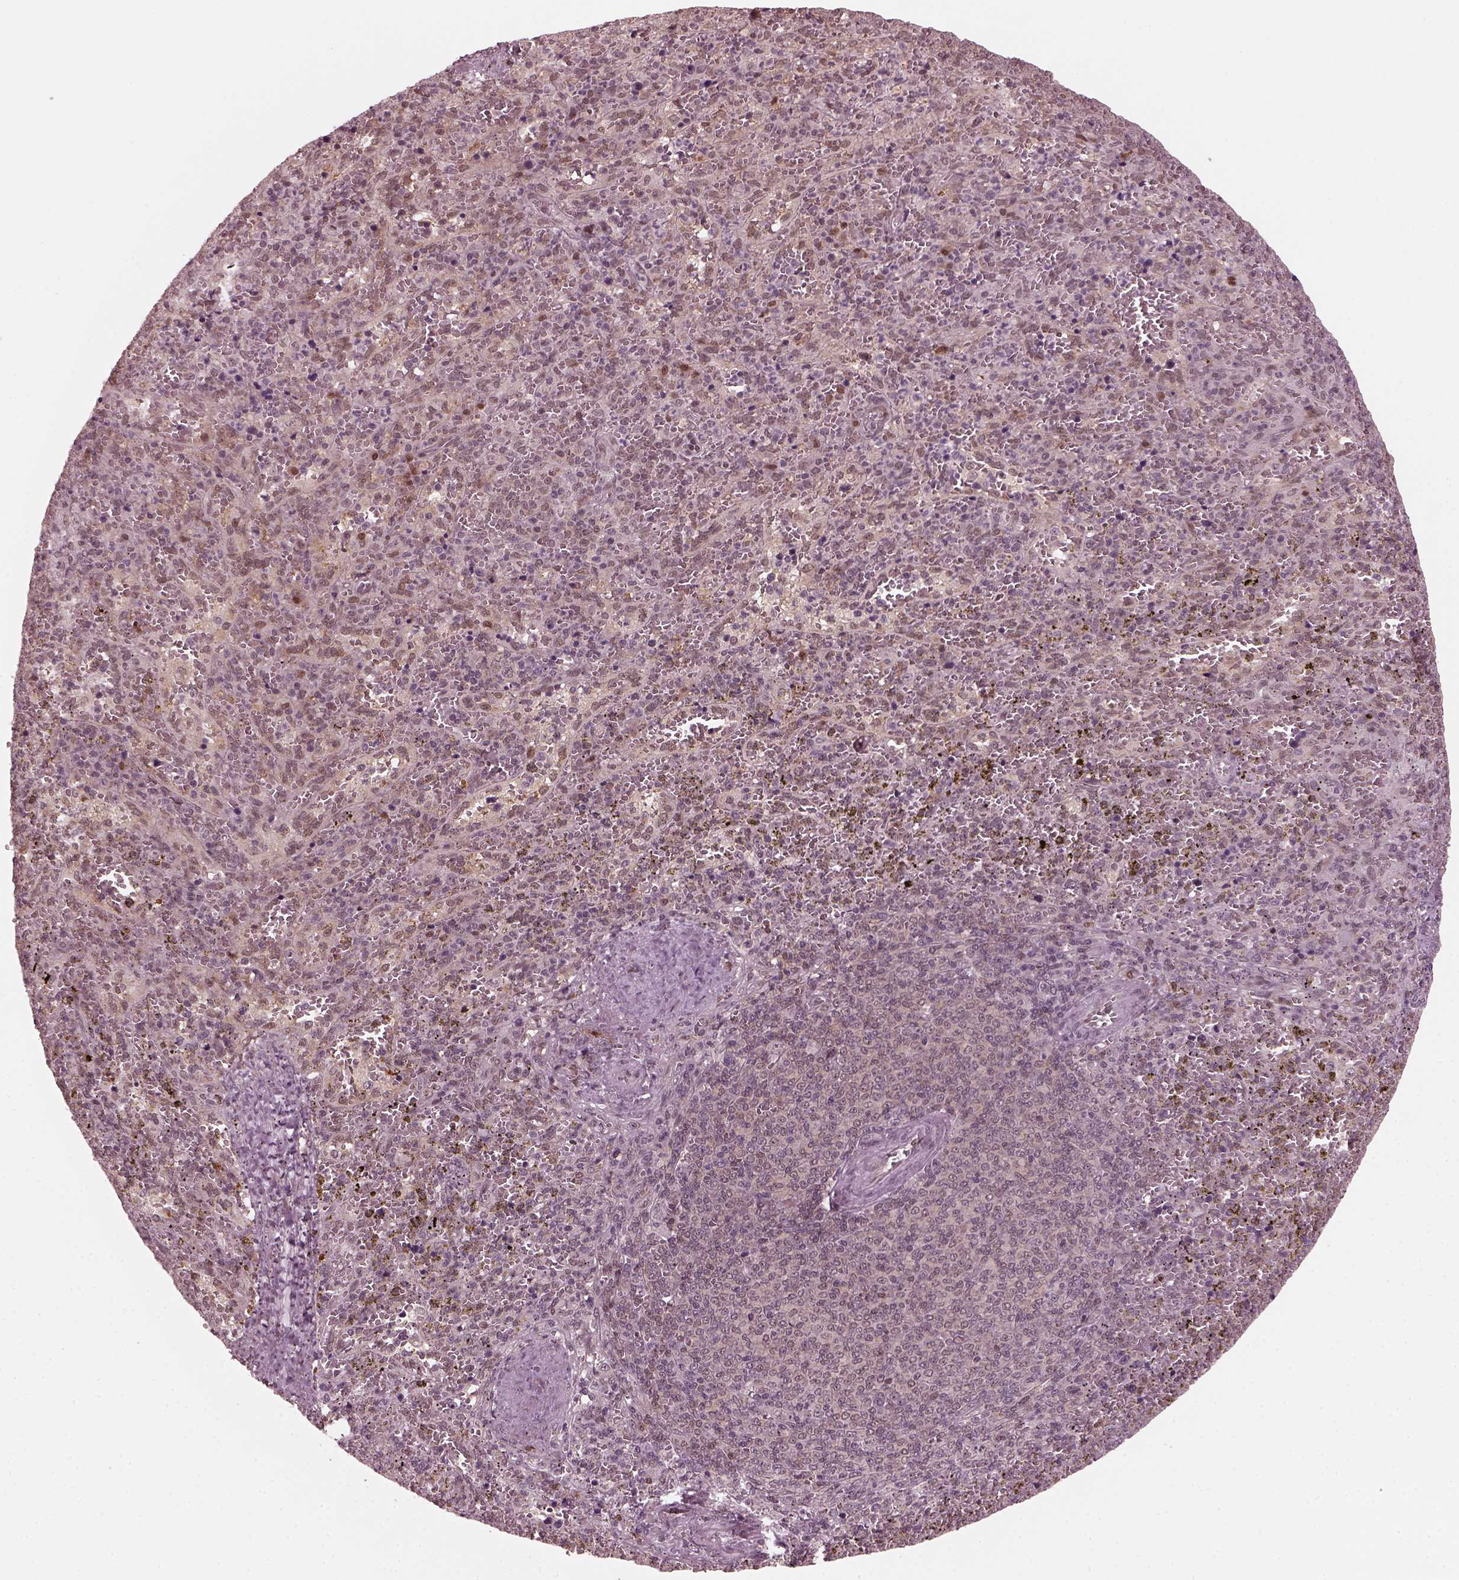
{"staining": {"intensity": "weak", "quantity": "<25%", "location": "nuclear"}, "tissue": "spleen", "cell_type": "Cells in red pulp", "image_type": "normal", "snomed": [{"axis": "morphology", "description": "Normal tissue, NOS"}, {"axis": "topography", "description": "Spleen"}], "caption": "Immunohistochemical staining of normal human spleen shows no significant positivity in cells in red pulp.", "gene": "TRIB3", "patient": {"sex": "female", "age": 50}}